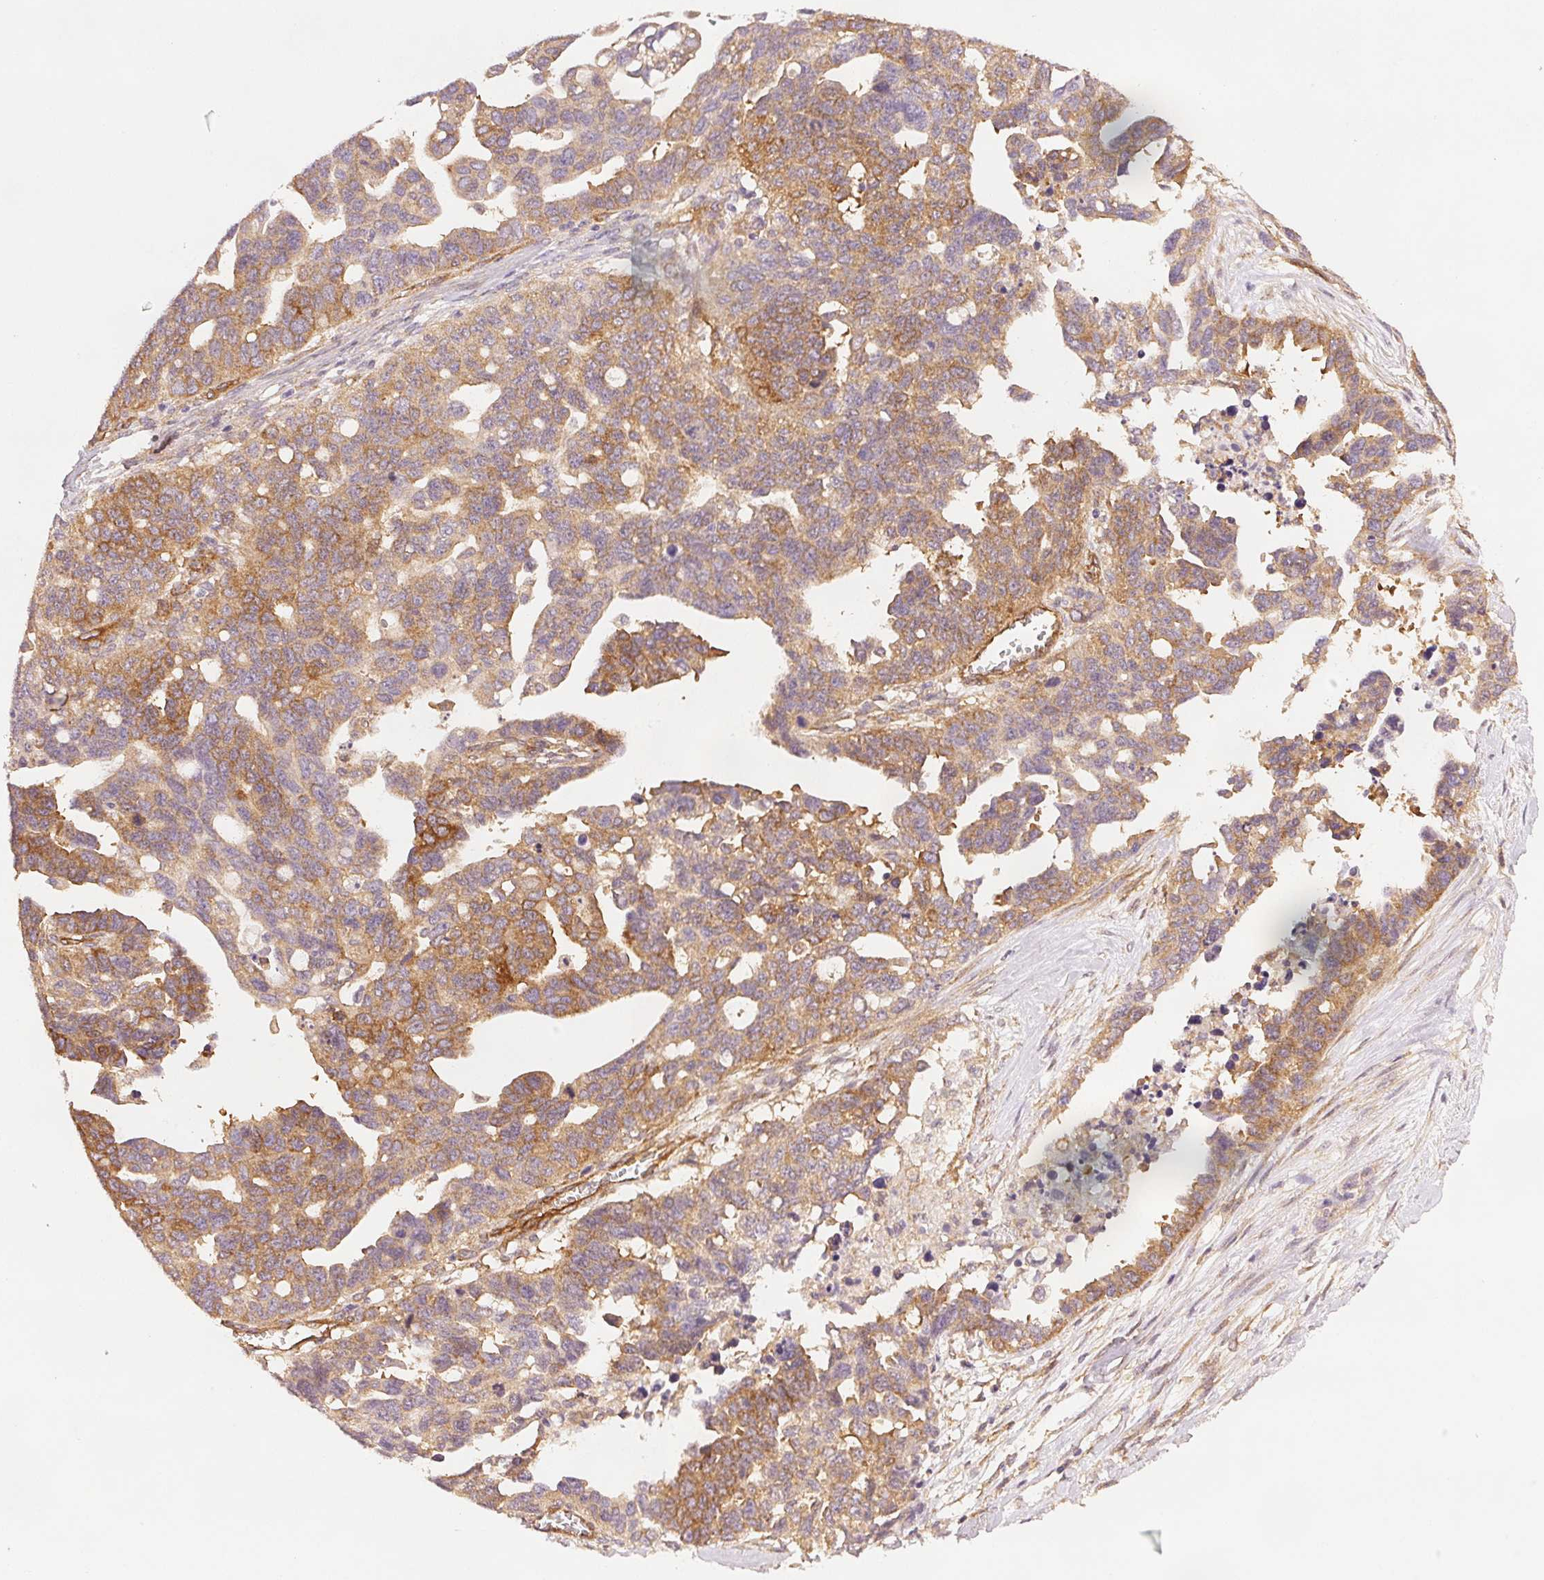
{"staining": {"intensity": "moderate", "quantity": ">75%", "location": "cytoplasmic/membranous"}, "tissue": "ovarian cancer", "cell_type": "Tumor cells", "image_type": "cancer", "snomed": [{"axis": "morphology", "description": "Cystadenocarcinoma, serous, NOS"}, {"axis": "topography", "description": "Ovary"}], "caption": "The immunohistochemical stain highlights moderate cytoplasmic/membranous positivity in tumor cells of ovarian cancer (serous cystadenocarcinoma) tissue. The staining is performed using DAB (3,3'-diaminobenzidine) brown chromogen to label protein expression. The nuclei are counter-stained blue using hematoxylin.", "gene": "DIAPH2", "patient": {"sex": "female", "age": 69}}